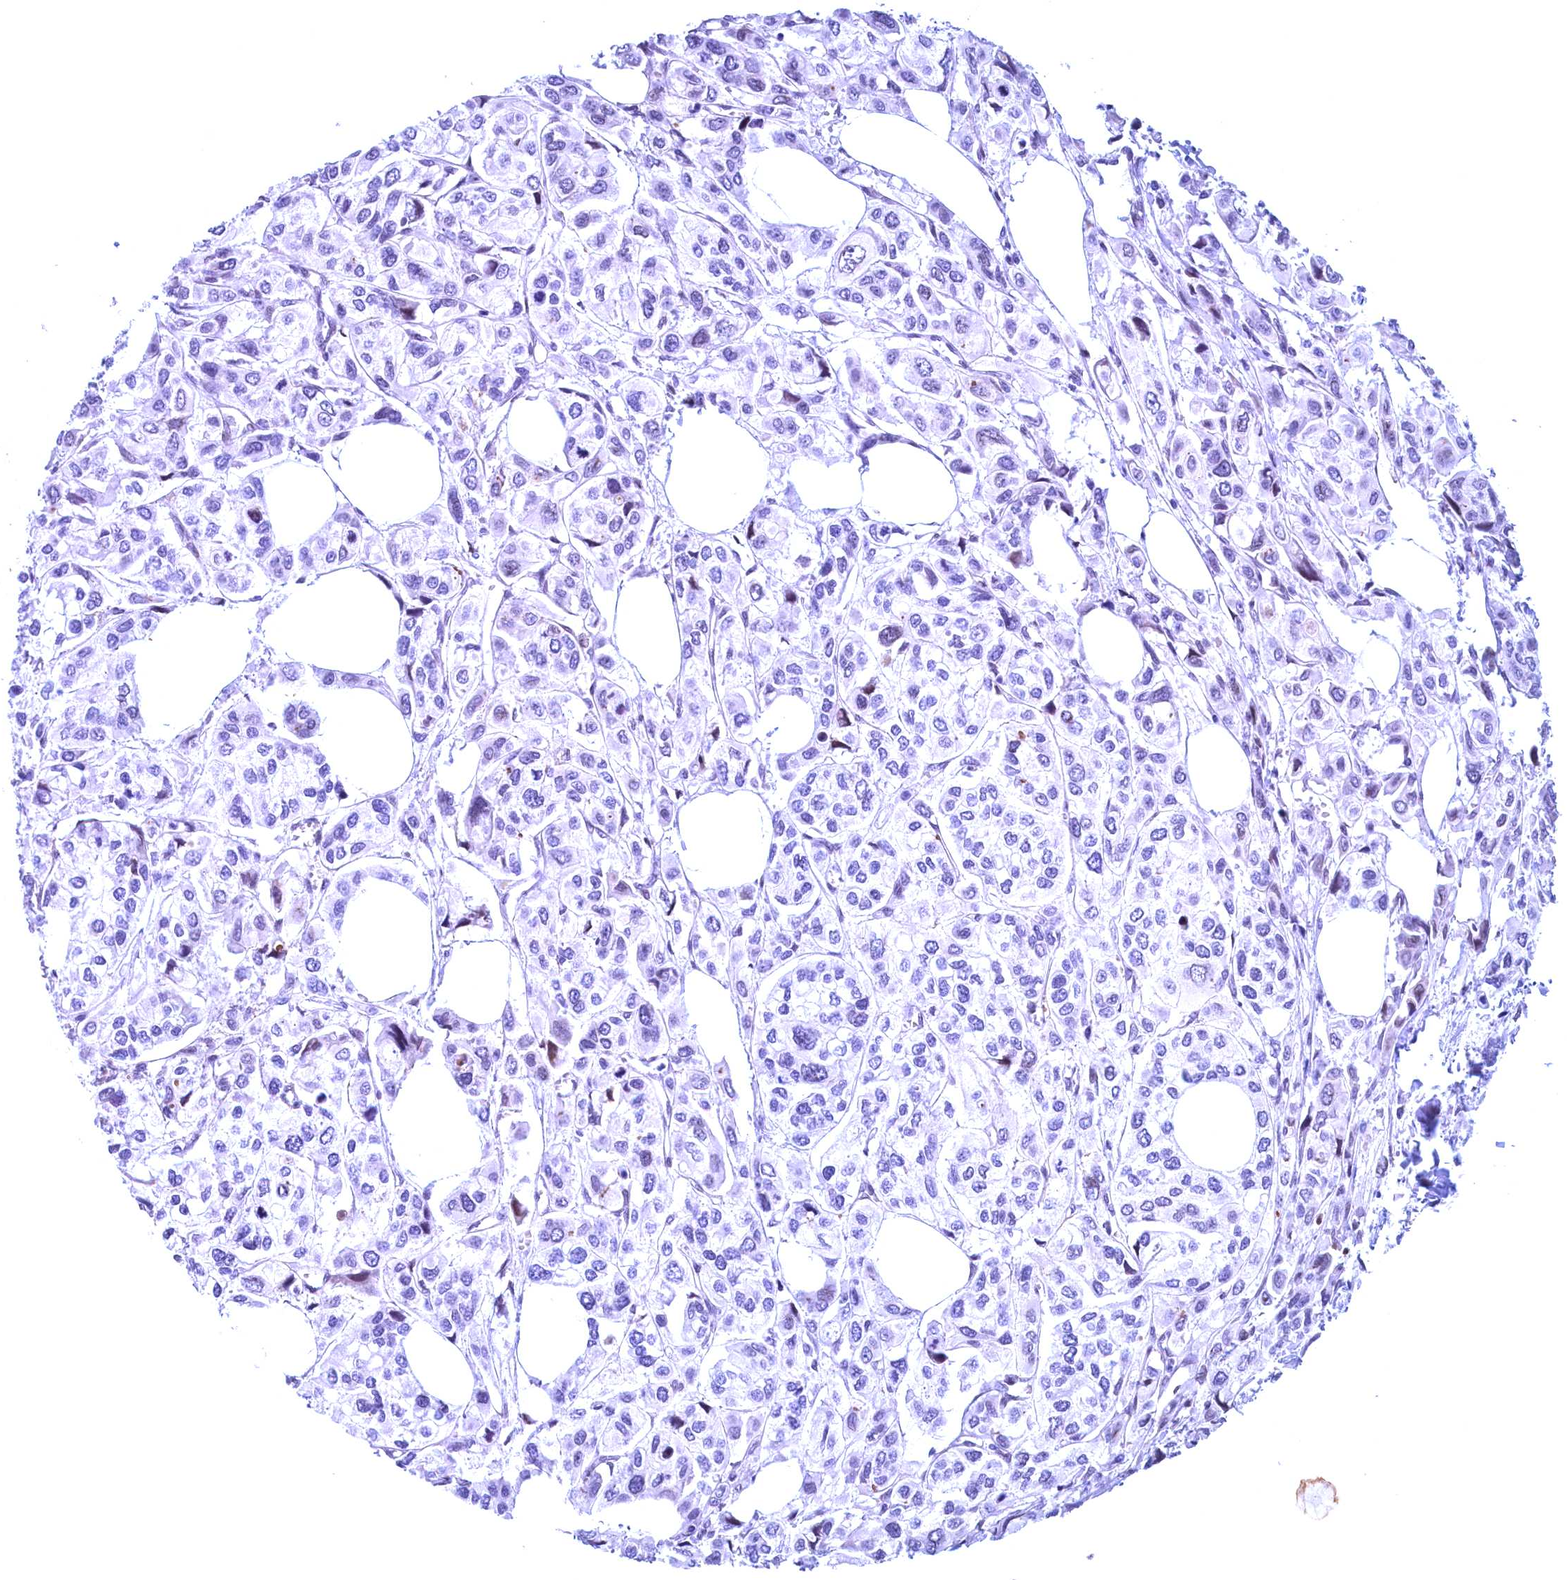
{"staining": {"intensity": "negative", "quantity": "none", "location": "none"}, "tissue": "urothelial cancer", "cell_type": "Tumor cells", "image_type": "cancer", "snomed": [{"axis": "morphology", "description": "Urothelial carcinoma, High grade"}, {"axis": "topography", "description": "Urinary bladder"}], "caption": "Immunohistochemistry of human urothelial cancer demonstrates no positivity in tumor cells. Nuclei are stained in blue.", "gene": "GPSM1", "patient": {"sex": "male", "age": 67}}